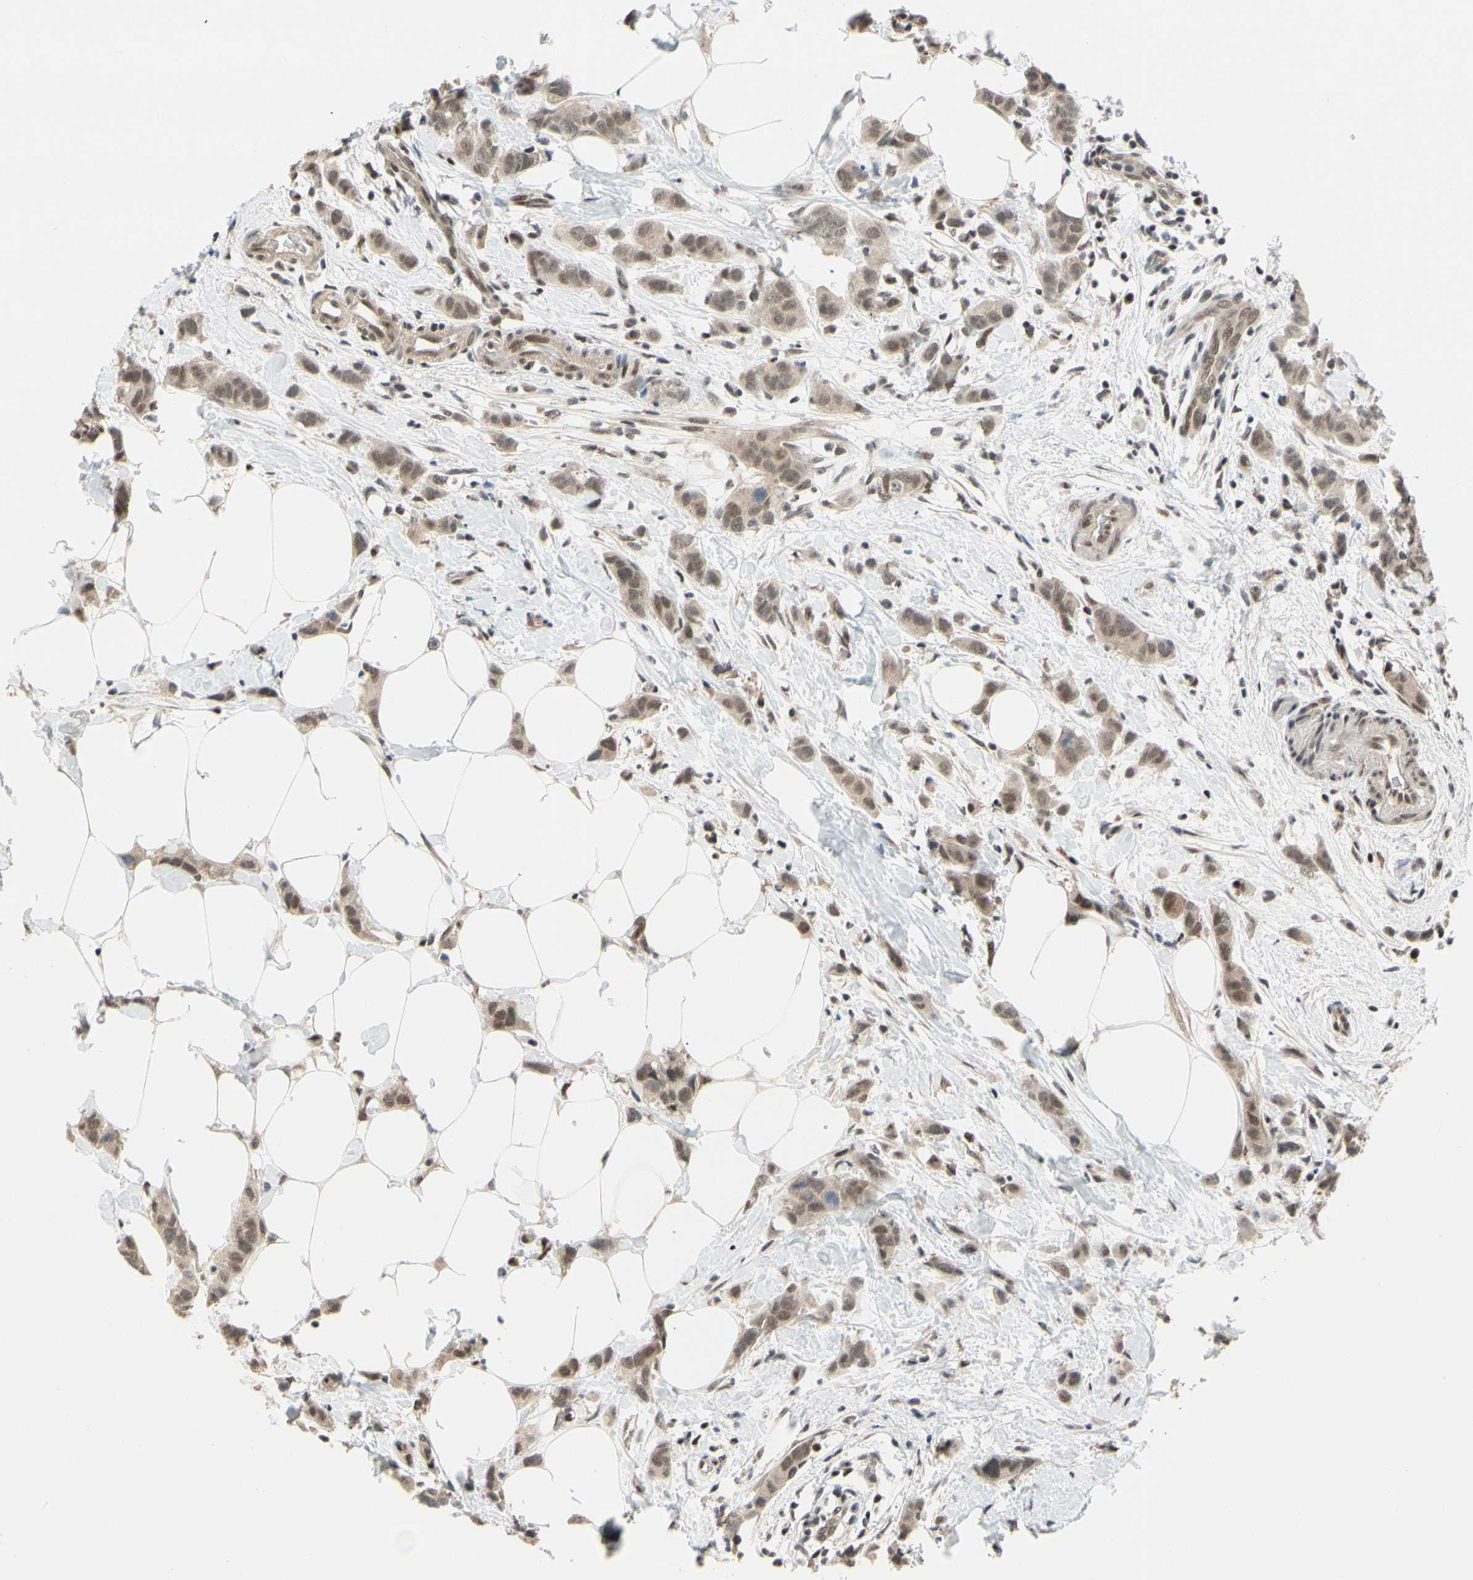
{"staining": {"intensity": "weak", "quantity": ">75%", "location": "nuclear"}, "tissue": "breast cancer", "cell_type": "Tumor cells", "image_type": "cancer", "snomed": [{"axis": "morphology", "description": "Normal tissue, NOS"}, {"axis": "morphology", "description": "Duct carcinoma"}, {"axis": "topography", "description": "Breast"}], "caption": "The photomicrograph exhibits staining of breast invasive ductal carcinoma, revealing weak nuclear protein expression (brown color) within tumor cells.", "gene": "TAF4", "patient": {"sex": "female", "age": 50}}